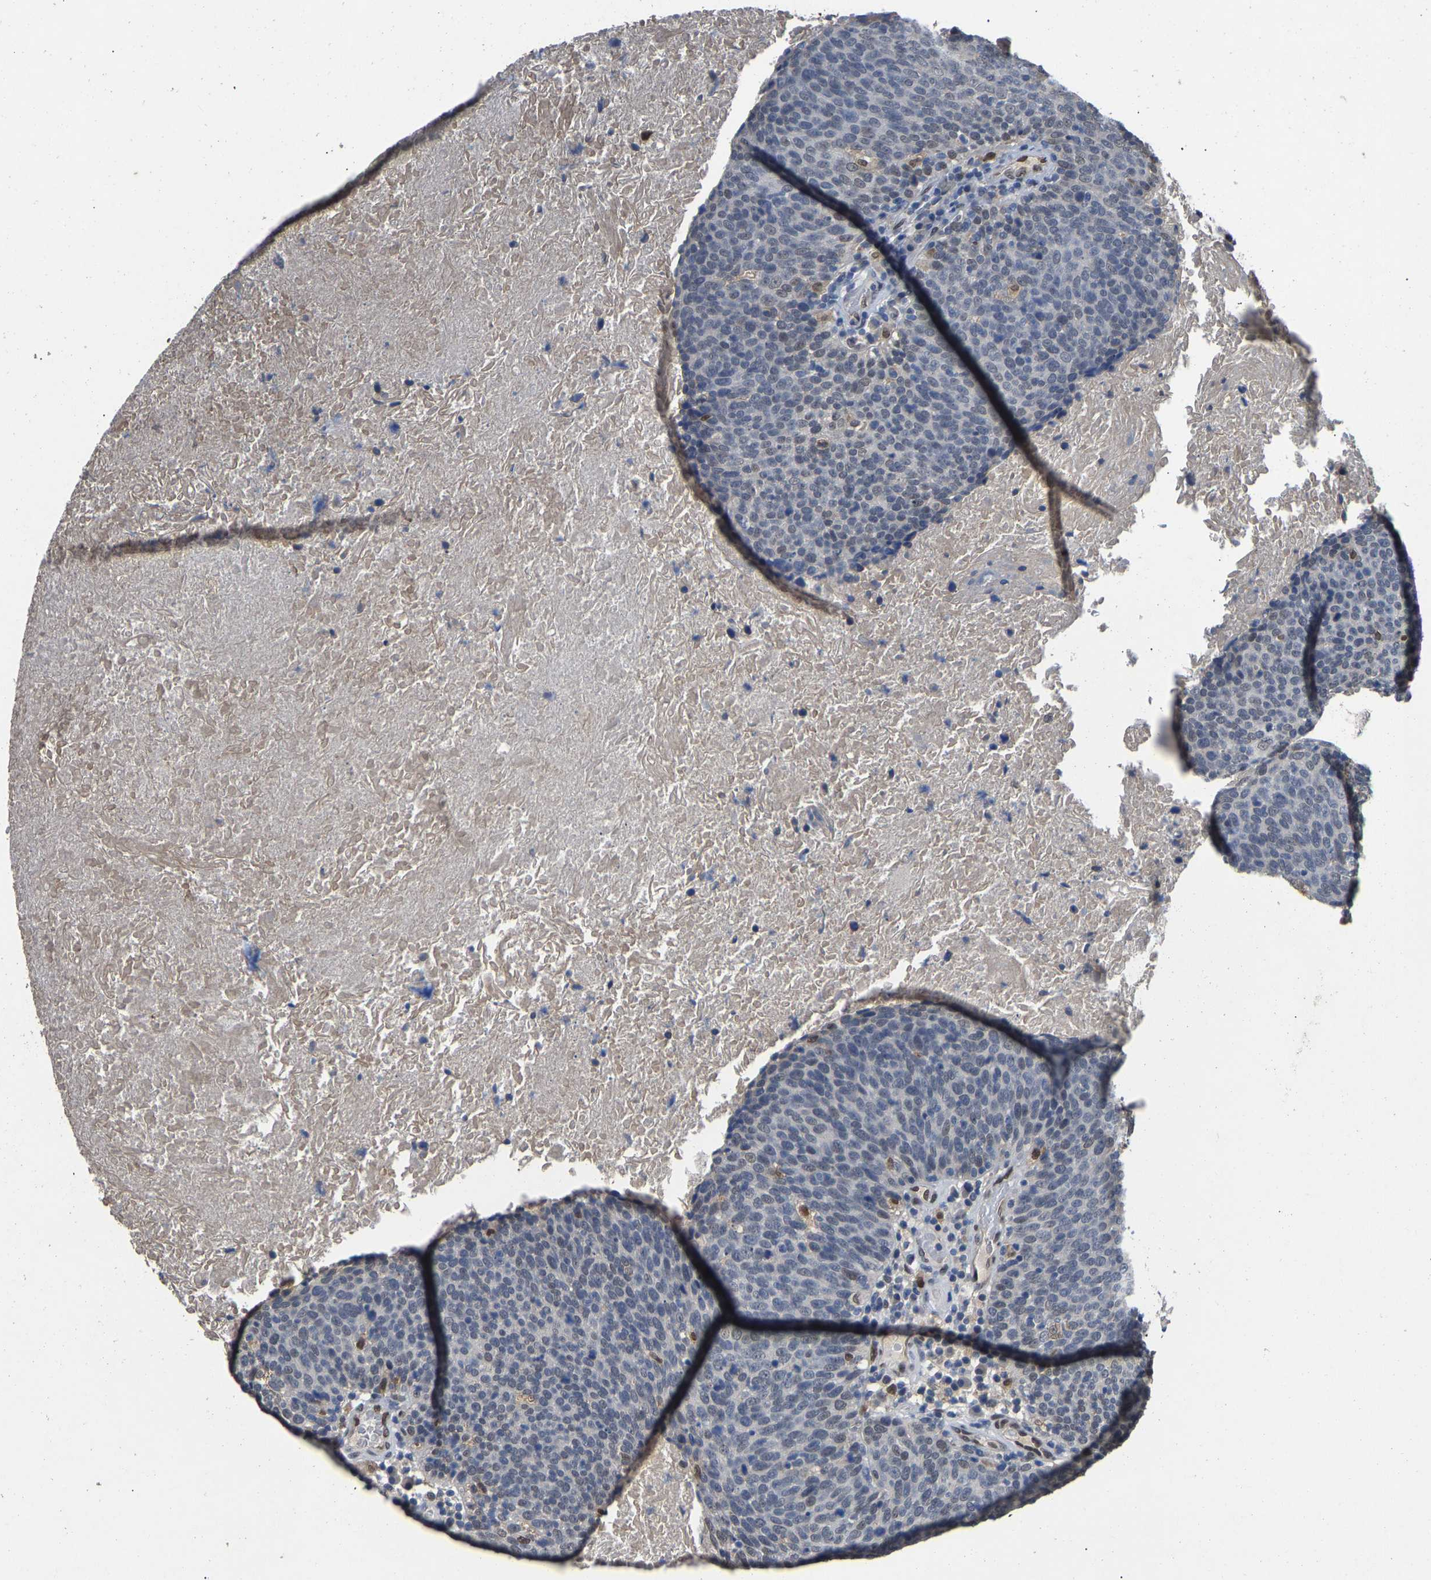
{"staining": {"intensity": "weak", "quantity": "<25%", "location": "nuclear"}, "tissue": "head and neck cancer", "cell_type": "Tumor cells", "image_type": "cancer", "snomed": [{"axis": "morphology", "description": "Squamous cell carcinoma, NOS"}, {"axis": "morphology", "description": "Squamous cell carcinoma, metastatic, NOS"}, {"axis": "topography", "description": "Lymph node"}, {"axis": "topography", "description": "Head-Neck"}], "caption": "The IHC micrograph has no significant positivity in tumor cells of head and neck squamous cell carcinoma tissue. The staining was performed using DAB to visualize the protein expression in brown, while the nuclei were stained in blue with hematoxylin (Magnification: 20x).", "gene": "QKI", "patient": {"sex": "male", "age": 62}}